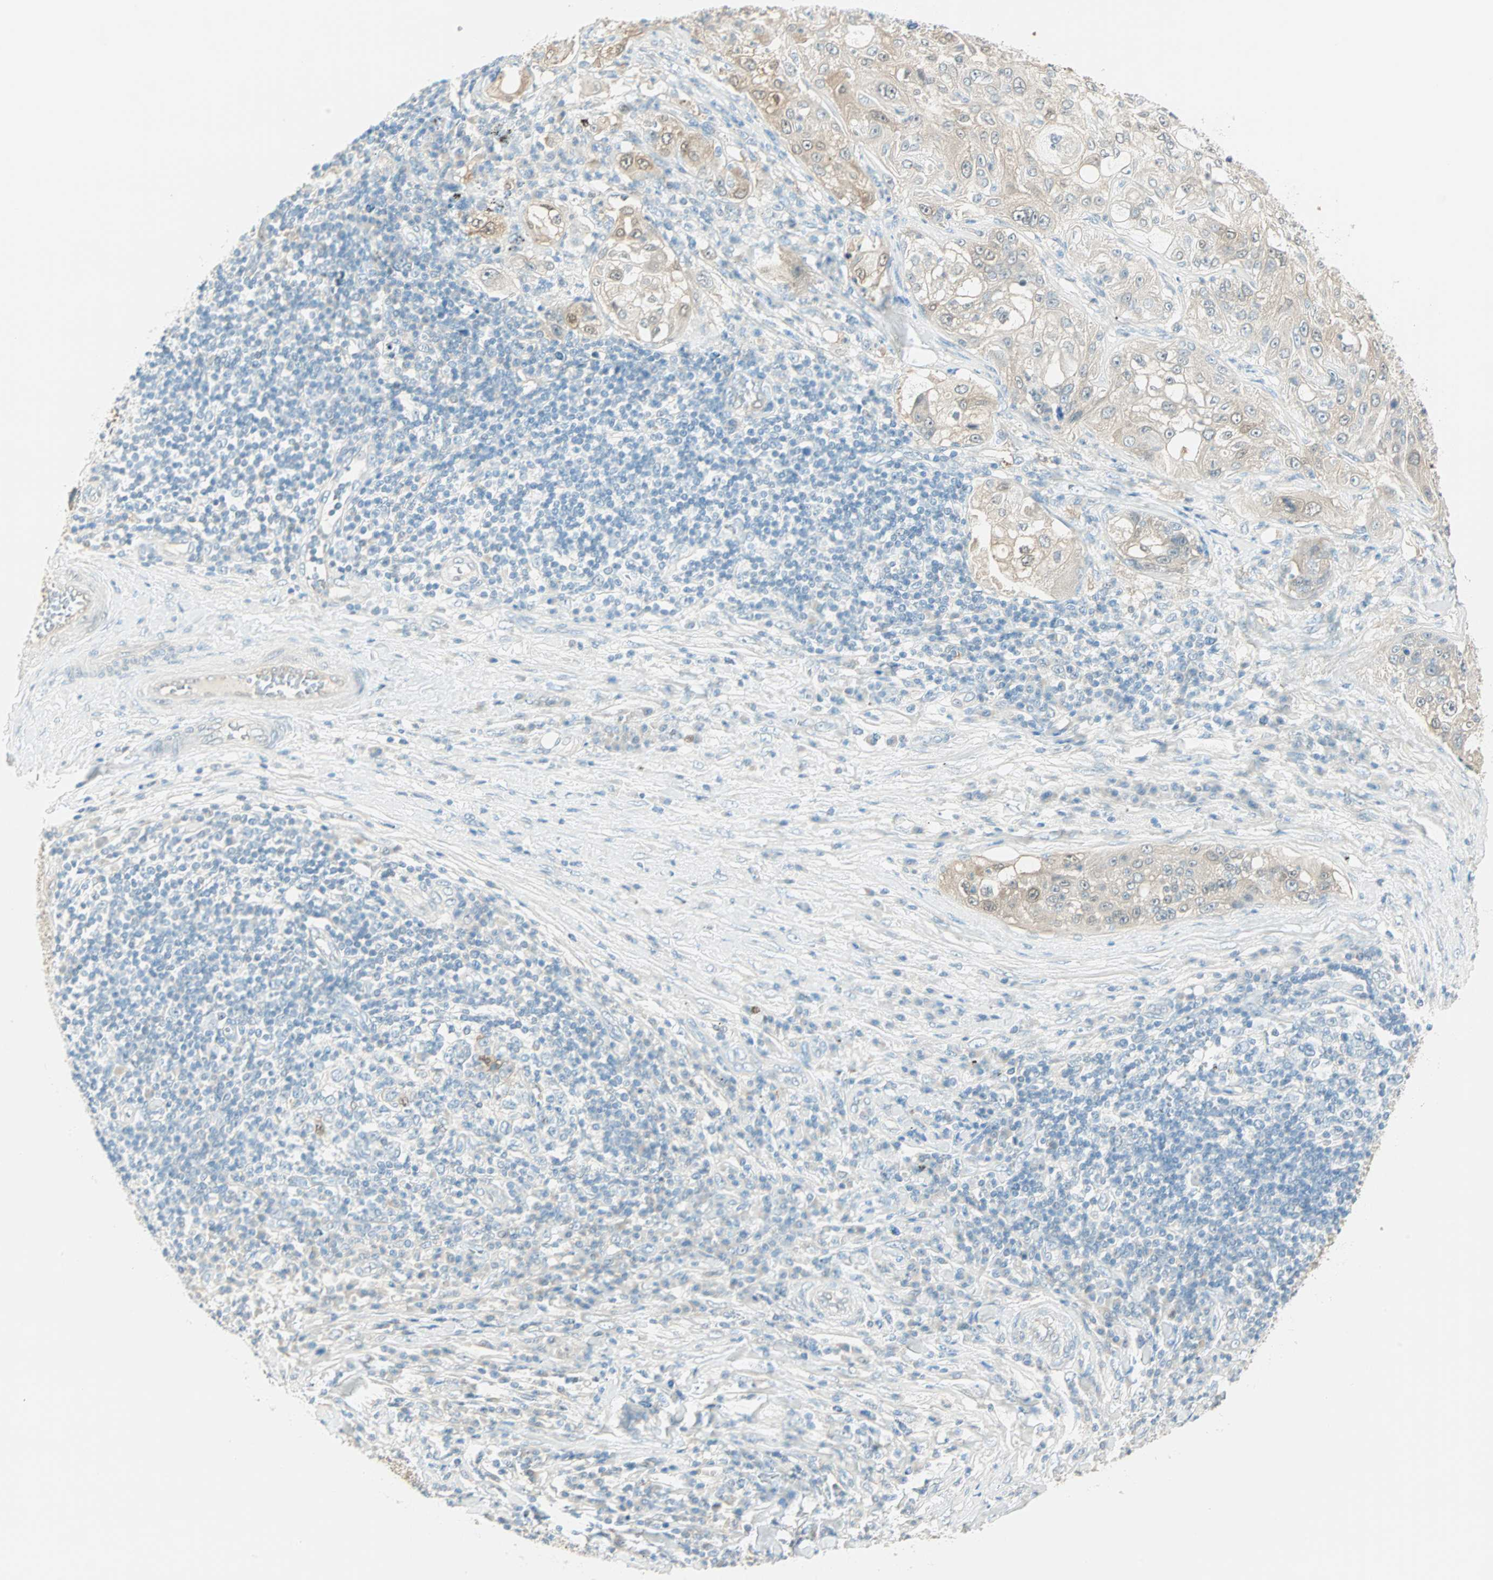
{"staining": {"intensity": "moderate", "quantity": ">75%", "location": "cytoplasmic/membranous,nuclear"}, "tissue": "lung cancer", "cell_type": "Tumor cells", "image_type": "cancer", "snomed": [{"axis": "morphology", "description": "Inflammation, NOS"}, {"axis": "morphology", "description": "Squamous cell carcinoma, NOS"}, {"axis": "topography", "description": "Lymph node"}, {"axis": "topography", "description": "Soft tissue"}, {"axis": "topography", "description": "Lung"}], "caption": "Brown immunohistochemical staining in human lung squamous cell carcinoma demonstrates moderate cytoplasmic/membranous and nuclear staining in about >75% of tumor cells. (DAB (3,3'-diaminobenzidine) IHC, brown staining for protein, blue staining for nuclei).", "gene": "S100A1", "patient": {"sex": "male", "age": 66}}